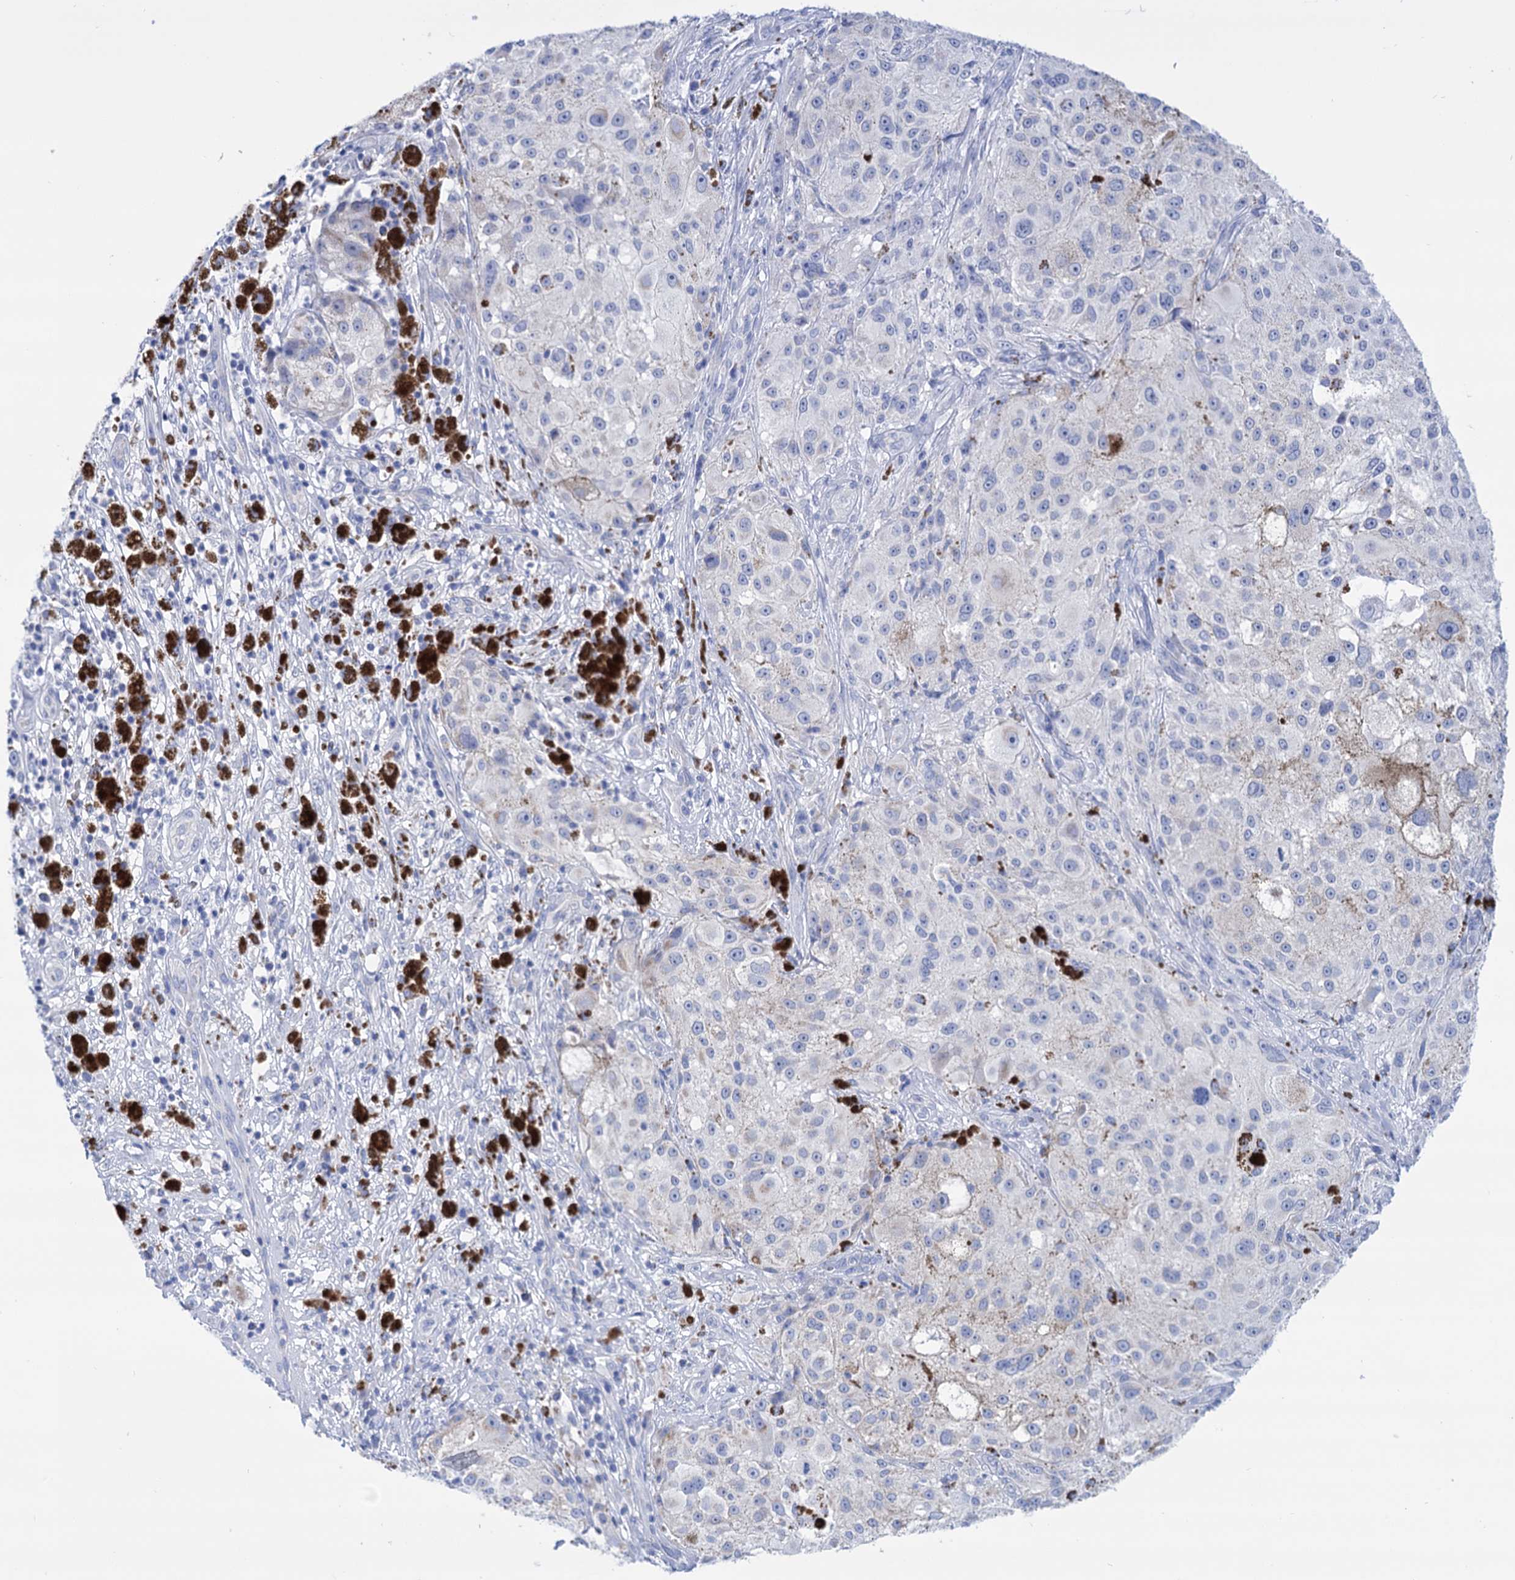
{"staining": {"intensity": "negative", "quantity": "none", "location": "none"}, "tissue": "melanoma", "cell_type": "Tumor cells", "image_type": "cancer", "snomed": [{"axis": "morphology", "description": "Necrosis, NOS"}, {"axis": "morphology", "description": "Malignant melanoma, NOS"}, {"axis": "topography", "description": "Skin"}], "caption": "High power microscopy image of an IHC micrograph of melanoma, revealing no significant positivity in tumor cells.", "gene": "YARS2", "patient": {"sex": "female", "age": 87}}